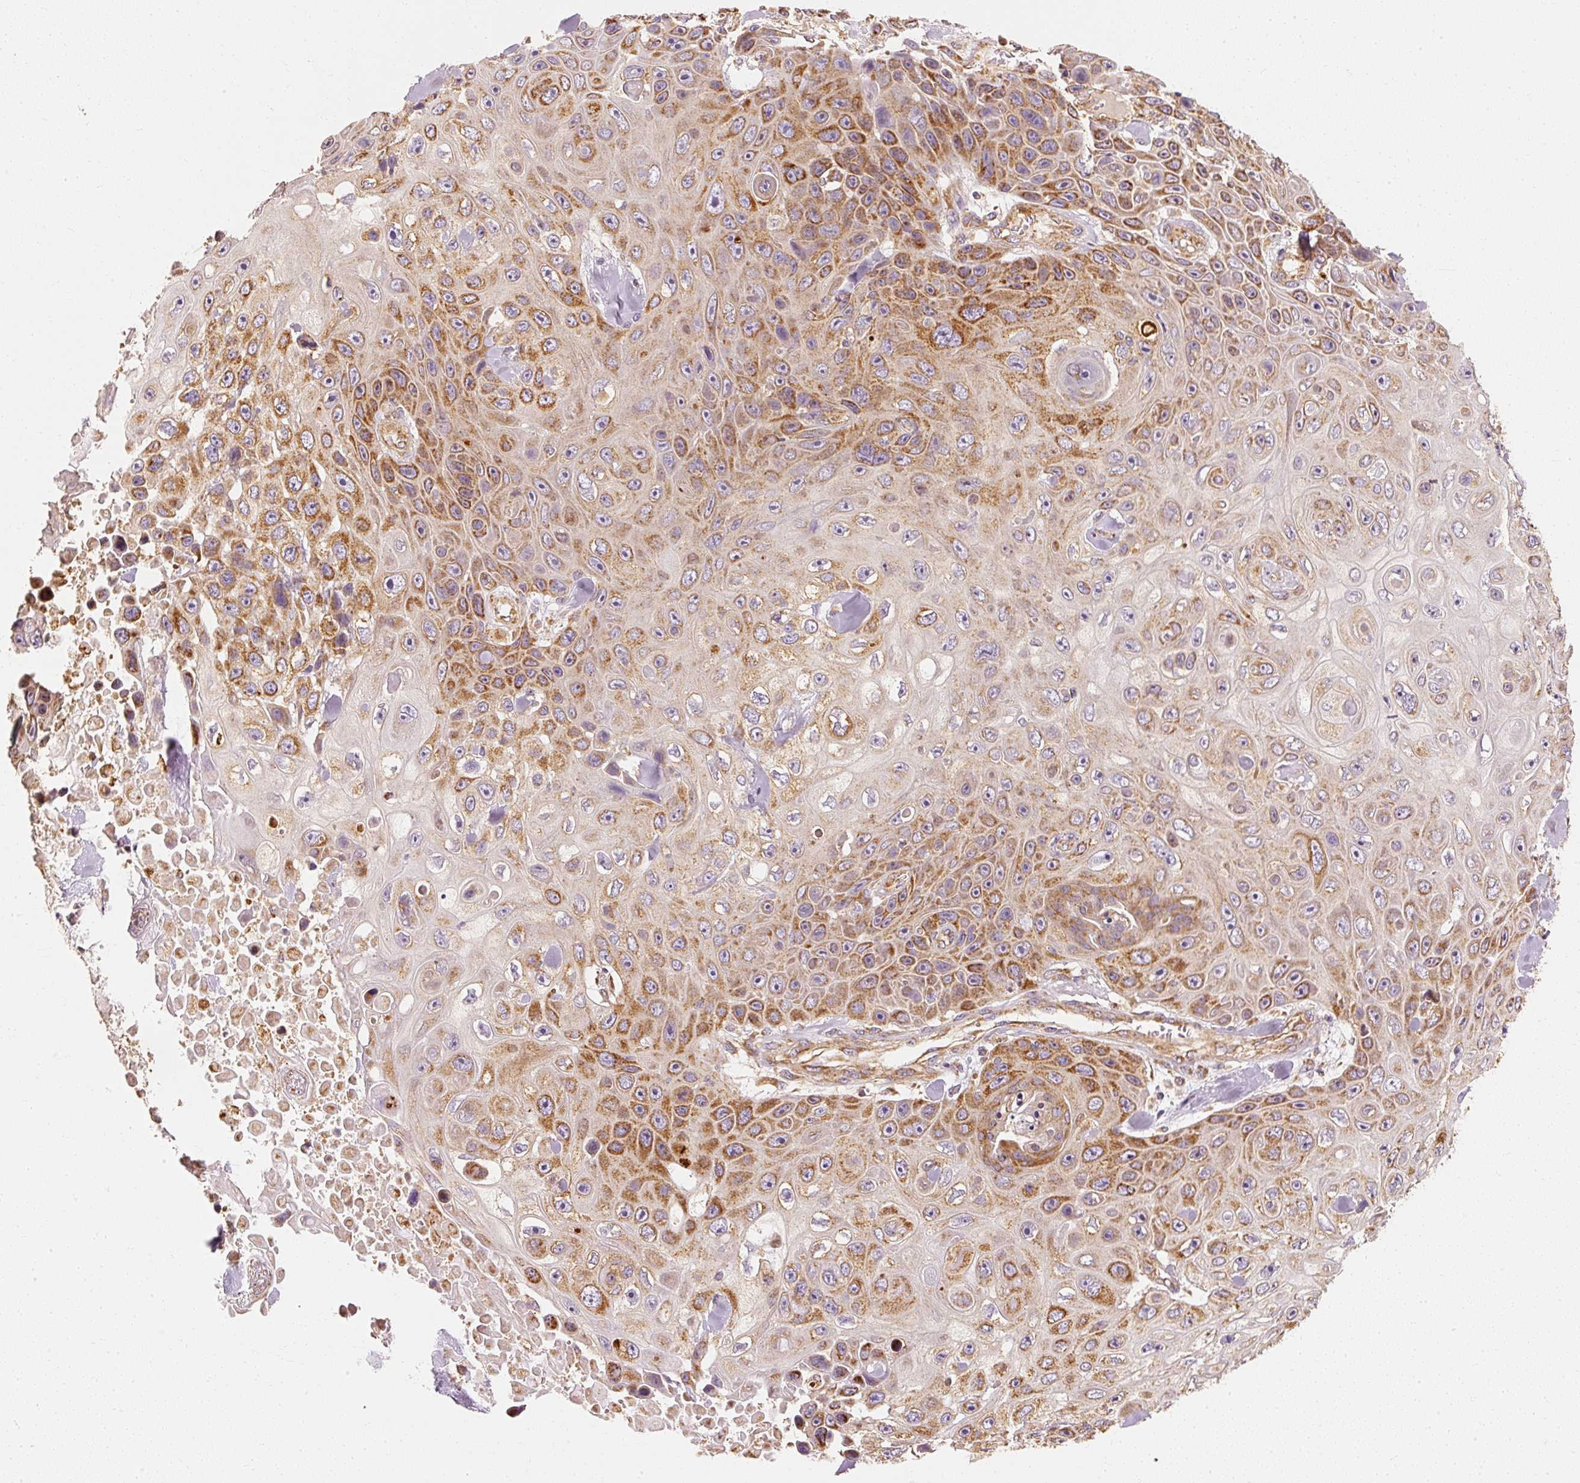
{"staining": {"intensity": "moderate", "quantity": ">75%", "location": "cytoplasmic/membranous"}, "tissue": "skin cancer", "cell_type": "Tumor cells", "image_type": "cancer", "snomed": [{"axis": "morphology", "description": "Squamous cell carcinoma, NOS"}, {"axis": "topography", "description": "Skin"}], "caption": "Protein staining of skin cancer tissue reveals moderate cytoplasmic/membranous staining in approximately >75% of tumor cells.", "gene": "TOMM40", "patient": {"sex": "male", "age": 82}}